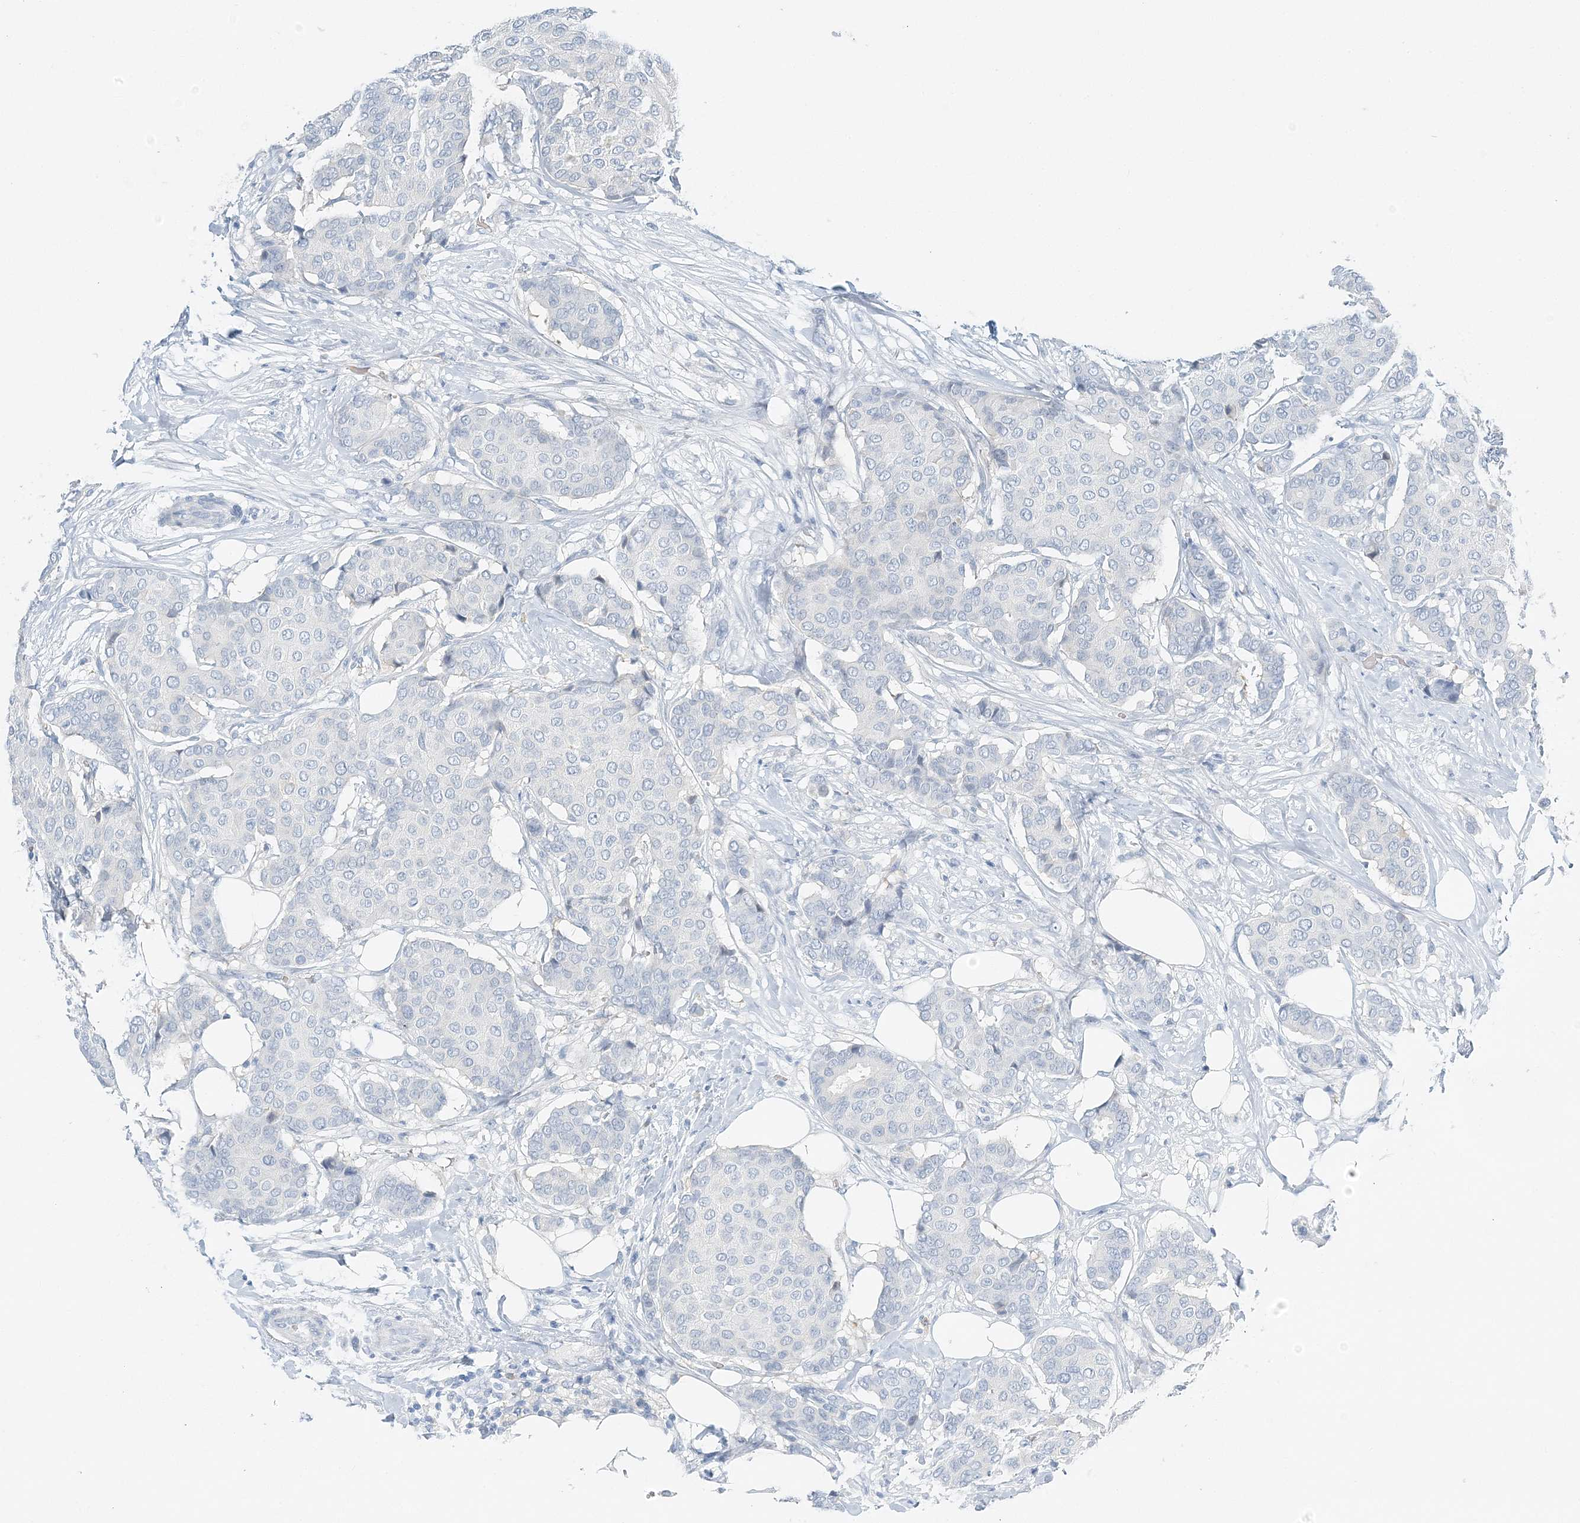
{"staining": {"intensity": "negative", "quantity": "none", "location": "none"}, "tissue": "breast cancer", "cell_type": "Tumor cells", "image_type": "cancer", "snomed": [{"axis": "morphology", "description": "Duct carcinoma"}, {"axis": "topography", "description": "Breast"}], "caption": "This is an immunohistochemistry (IHC) image of human breast cancer. There is no staining in tumor cells.", "gene": "VILL", "patient": {"sex": "female", "age": 75}}